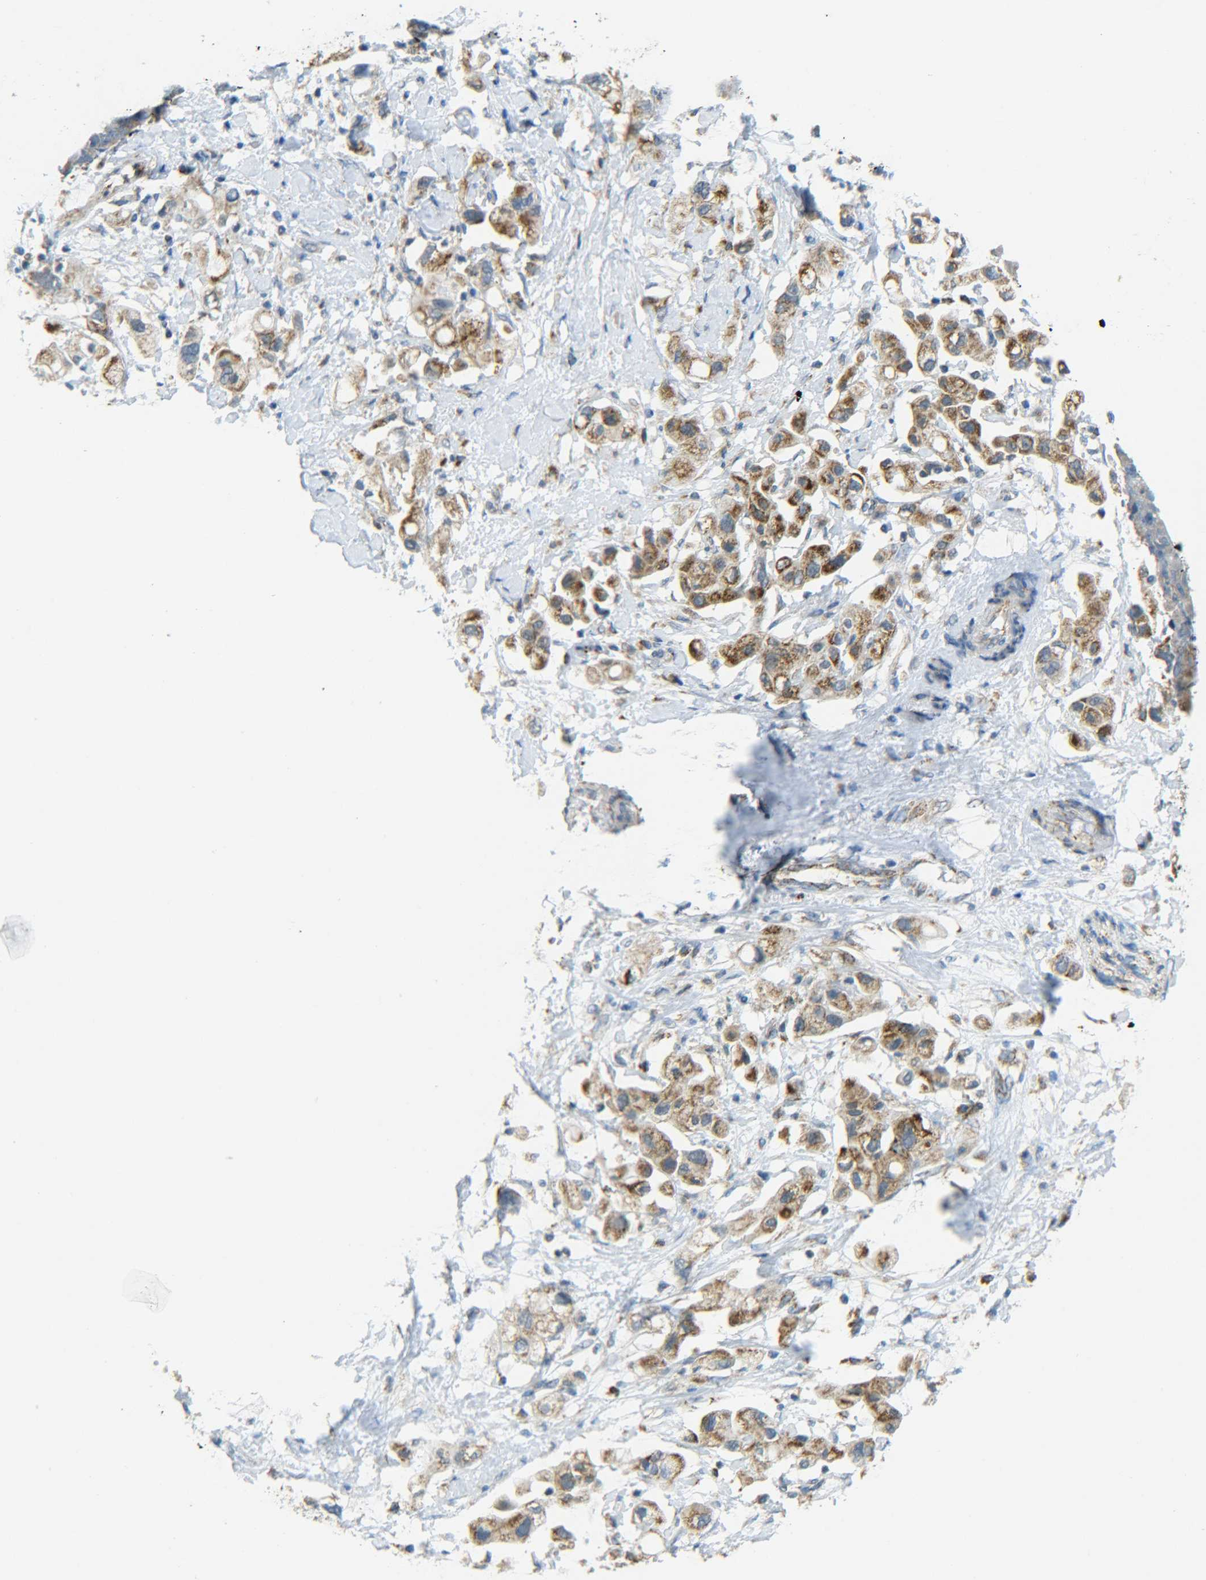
{"staining": {"intensity": "moderate", "quantity": ">75%", "location": "cytoplasmic/membranous"}, "tissue": "pancreatic cancer", "cell_type": "Tumor cells", "image_type": "cancer", "snomed": [{"axis": "morphology", "description": "Adenocarcinoma, NOS"}, {"axis": "topography", "description": "Pancreas"}], "caption": "Pancreatic adenocarcinoma stained for a protein demonstrates moderate cytoplasmic/membranous positivity in tumor cells. (brown staining indicates protein expression, while blue staining denotes nuclei).", "gene": "CYB5R1", "patient": {"sex": "female", "age": 56}}